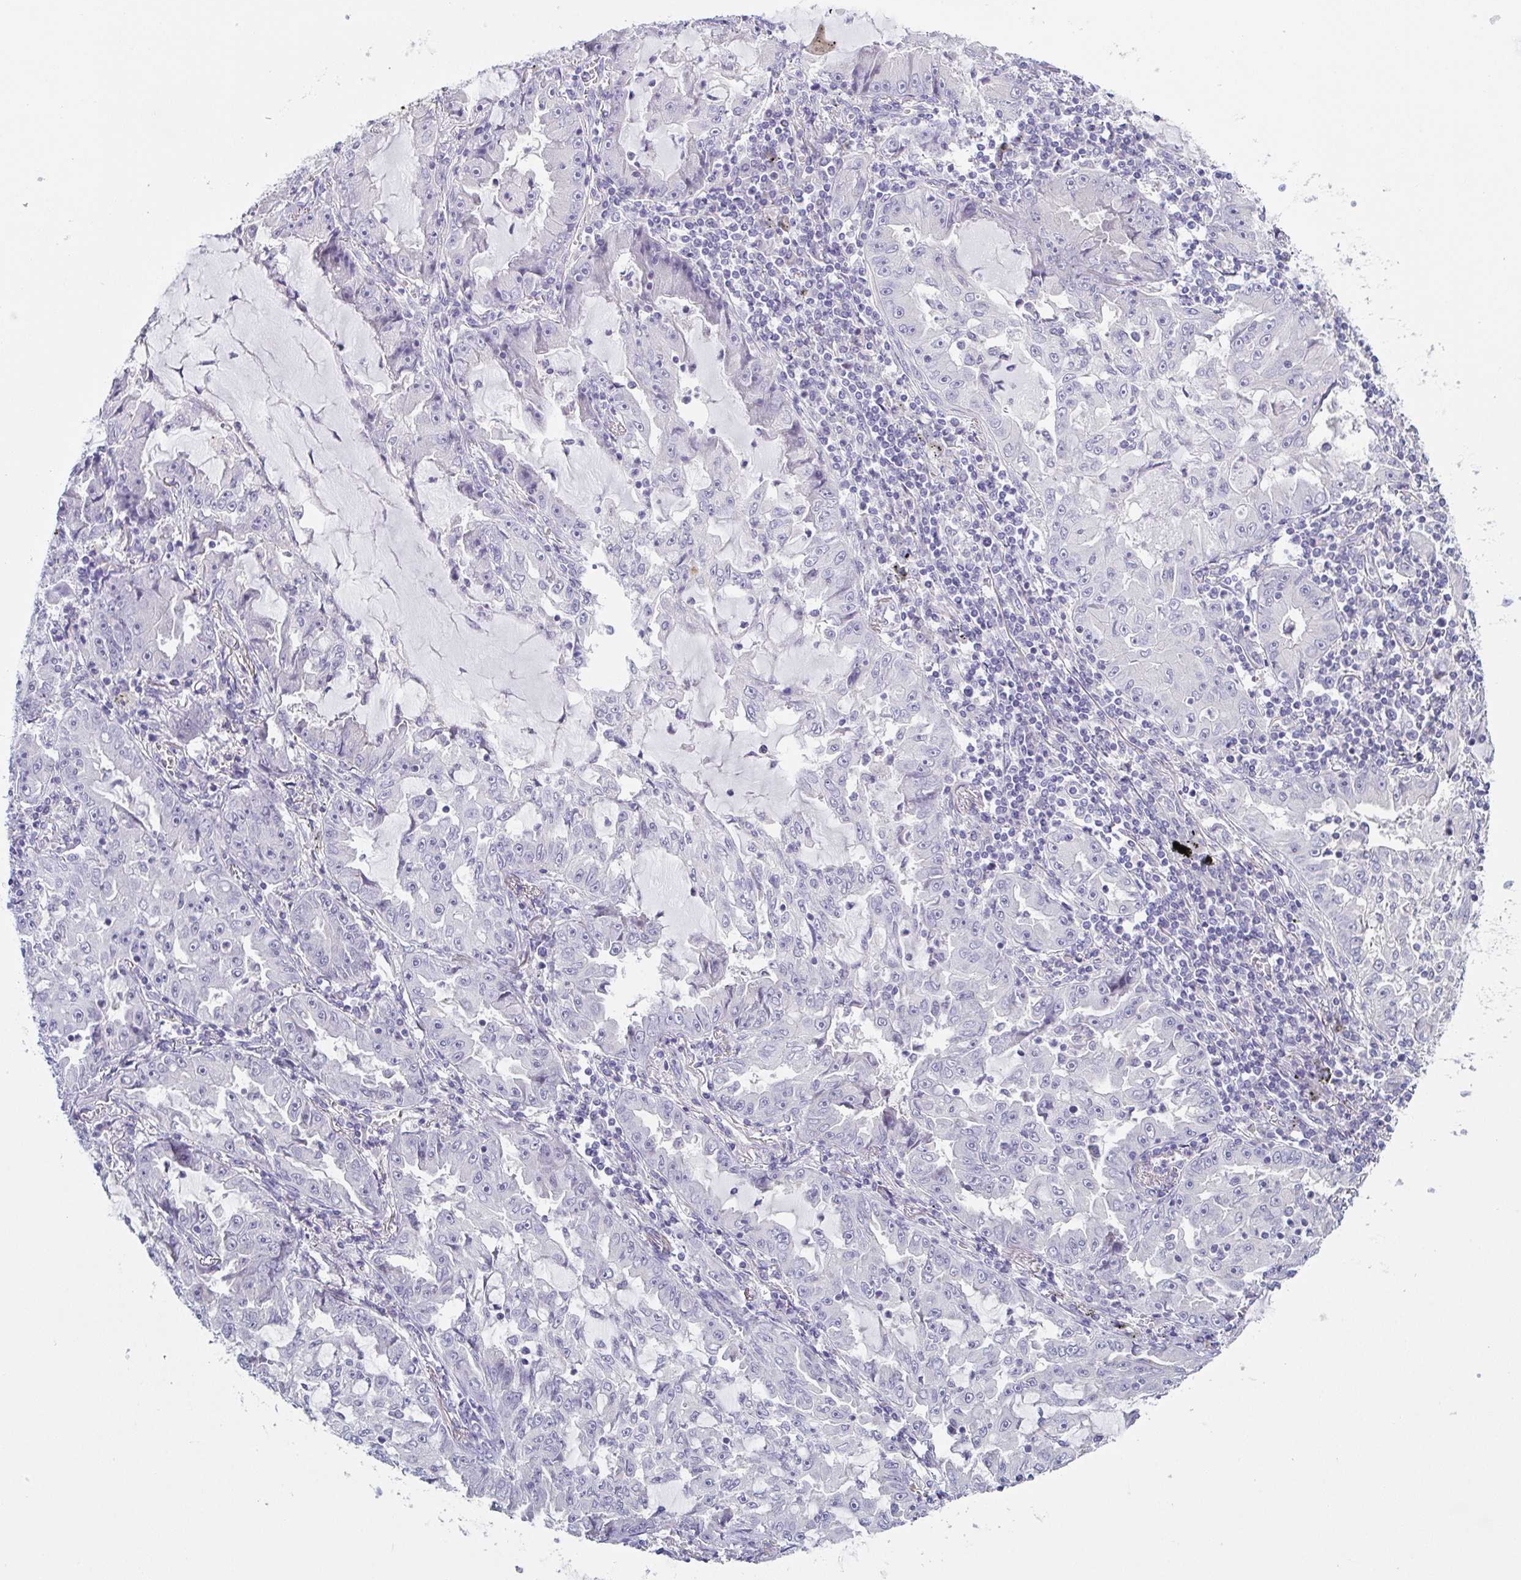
{"staining": {"intensity": "negative", "quantity": "none", "location": "none"}, "tissue": "lung cancer", "cell_type": "Tumor cells", "image_type": "cancer", "snomed": [{"axis": "morphology", "description": "Adenocarcinoma, NOS"}, {"axis": "topography", "description": "Lung"}], "caption": "Tumor cells are negative for protein expression in human lung cancer (adenocarcinoma).", "gene": "COL17A1", "patient": {"sex": "female", "age": 52}}